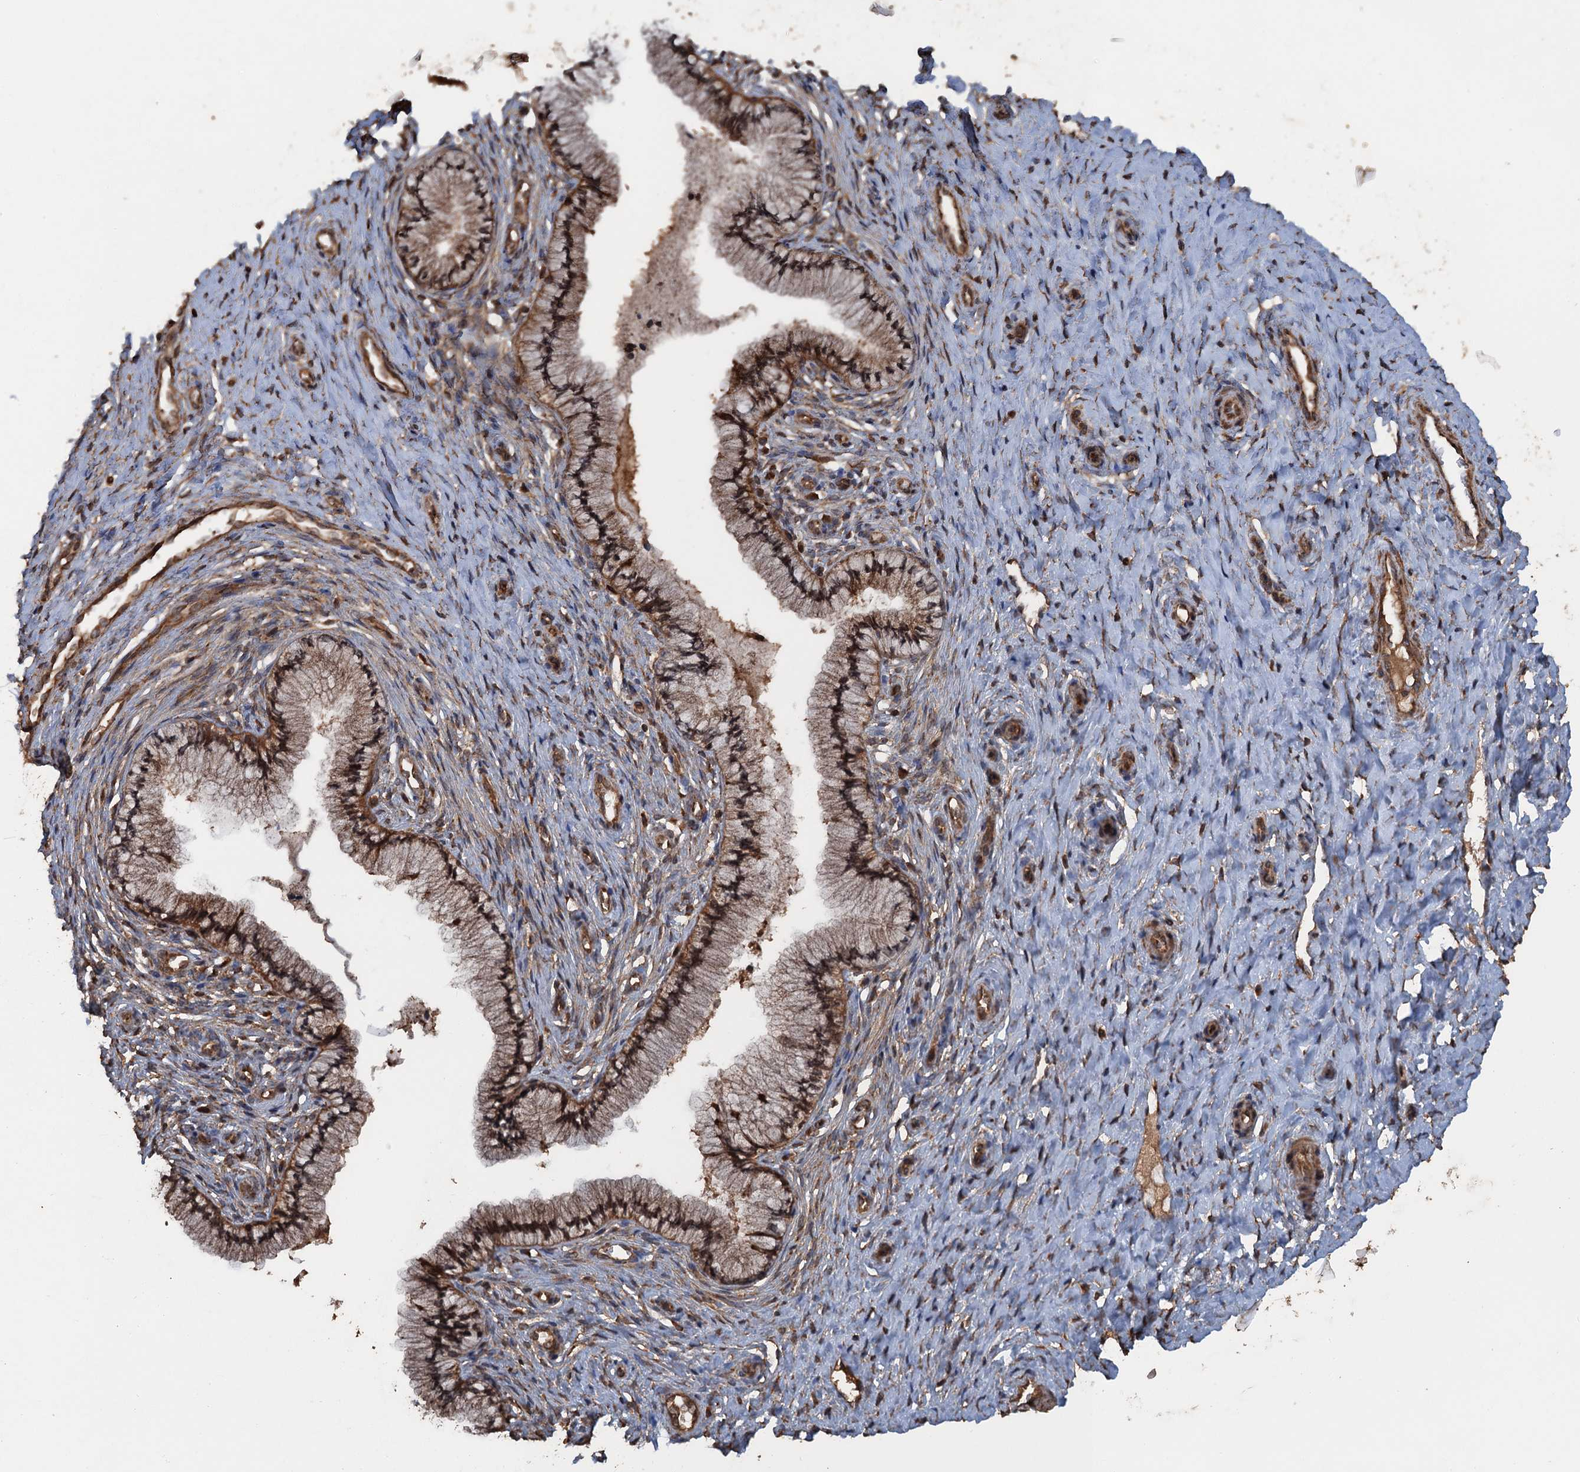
{"staining": {"intensity": "strong", "quantity": ">75%", "location": "cytoplasmic/membranous,nuclear"}, "tissue": "cervix", "cell_type": "Glandular cells", "image_type": "normal", "snomed": [{"axis": "morphology", "description": "Normal tissue, NOS"}, {"axis": "topography", "description": "Cervix"}], "caption": "A photomicrograph of human cervix stained for a protein displays strong cytoplasmic/membranous,nuclear brown staining in glandular cells.", "gene": "GLE1", "patient": {"sex": "female", "age": 36}}